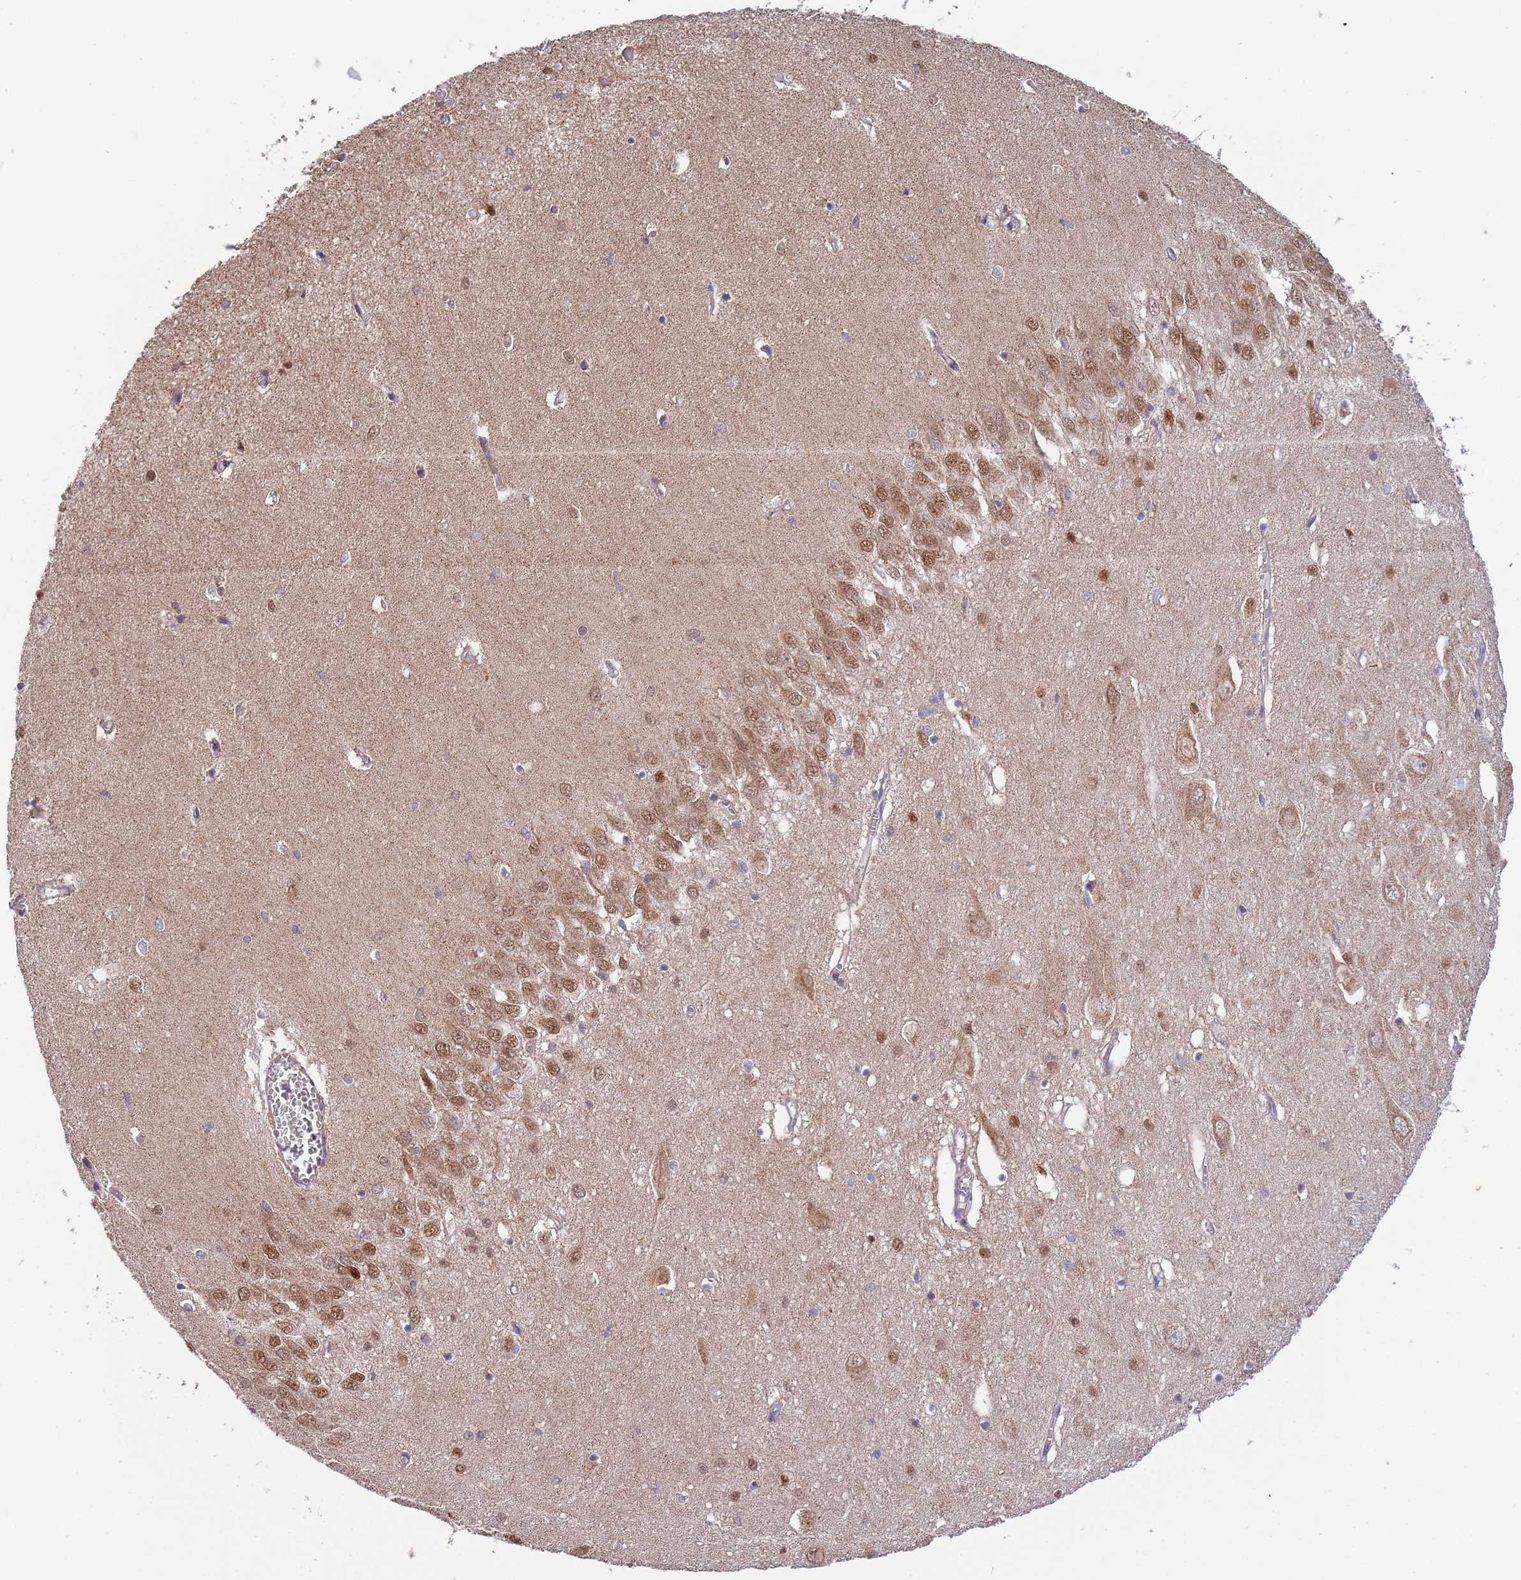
{"staining": {"intensity": "moderate", "quantity": "25%-75%", "location": "cytoplasmic/membranous"}, "tissue": "hippocampus", "cell_type": "Glial cells", "image_type": "normal", "snomed": [{"axis": "morphology", "description": "Normal tissue, NOS"}, {"axis": "topography", "description": "Hippocampus"}], "caption": "Hippocampus stained for a protein shows moderate cytoplasmic/membranous positivity in glial cells.", "gene": "VPS16", "patient": {"sex": "female", "age": 64}}